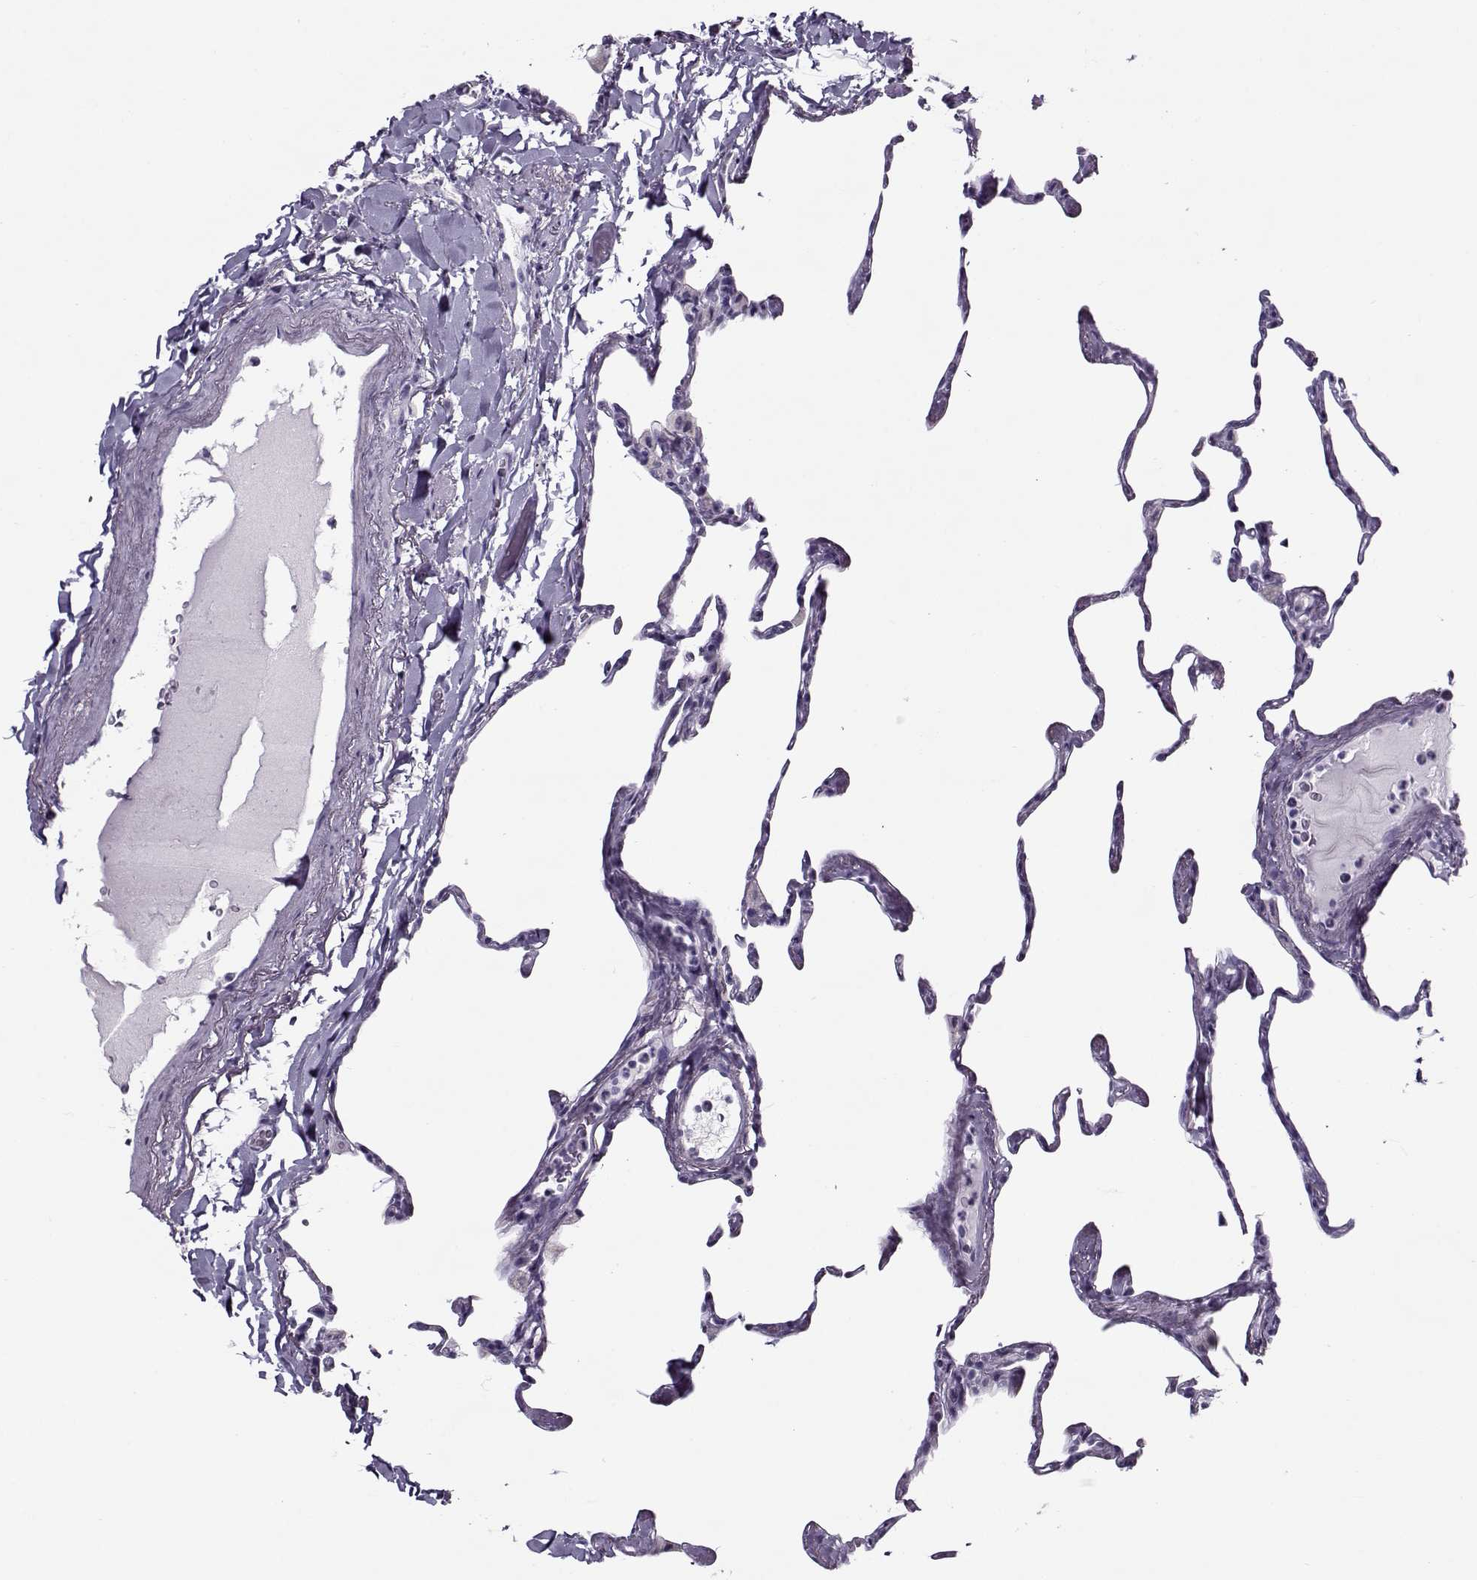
{"staining": {"intensity": "negative", "quantity": "none", "location": "none"}, "tissue": "lung", "cell_type": "Alveolar cells", "image_type": "normal", "snomed": [{"axis": "morphology", "description": "Normal tissue, NOS"}, {"axis": "topography", "description": "Lung"}], "caption": "Immunohistochemical staining of normal human lung demonstrates no significant positivity in alveolar cells.", "gene": "GAGE10", "patient": {"sex": "male", "age": 65}}